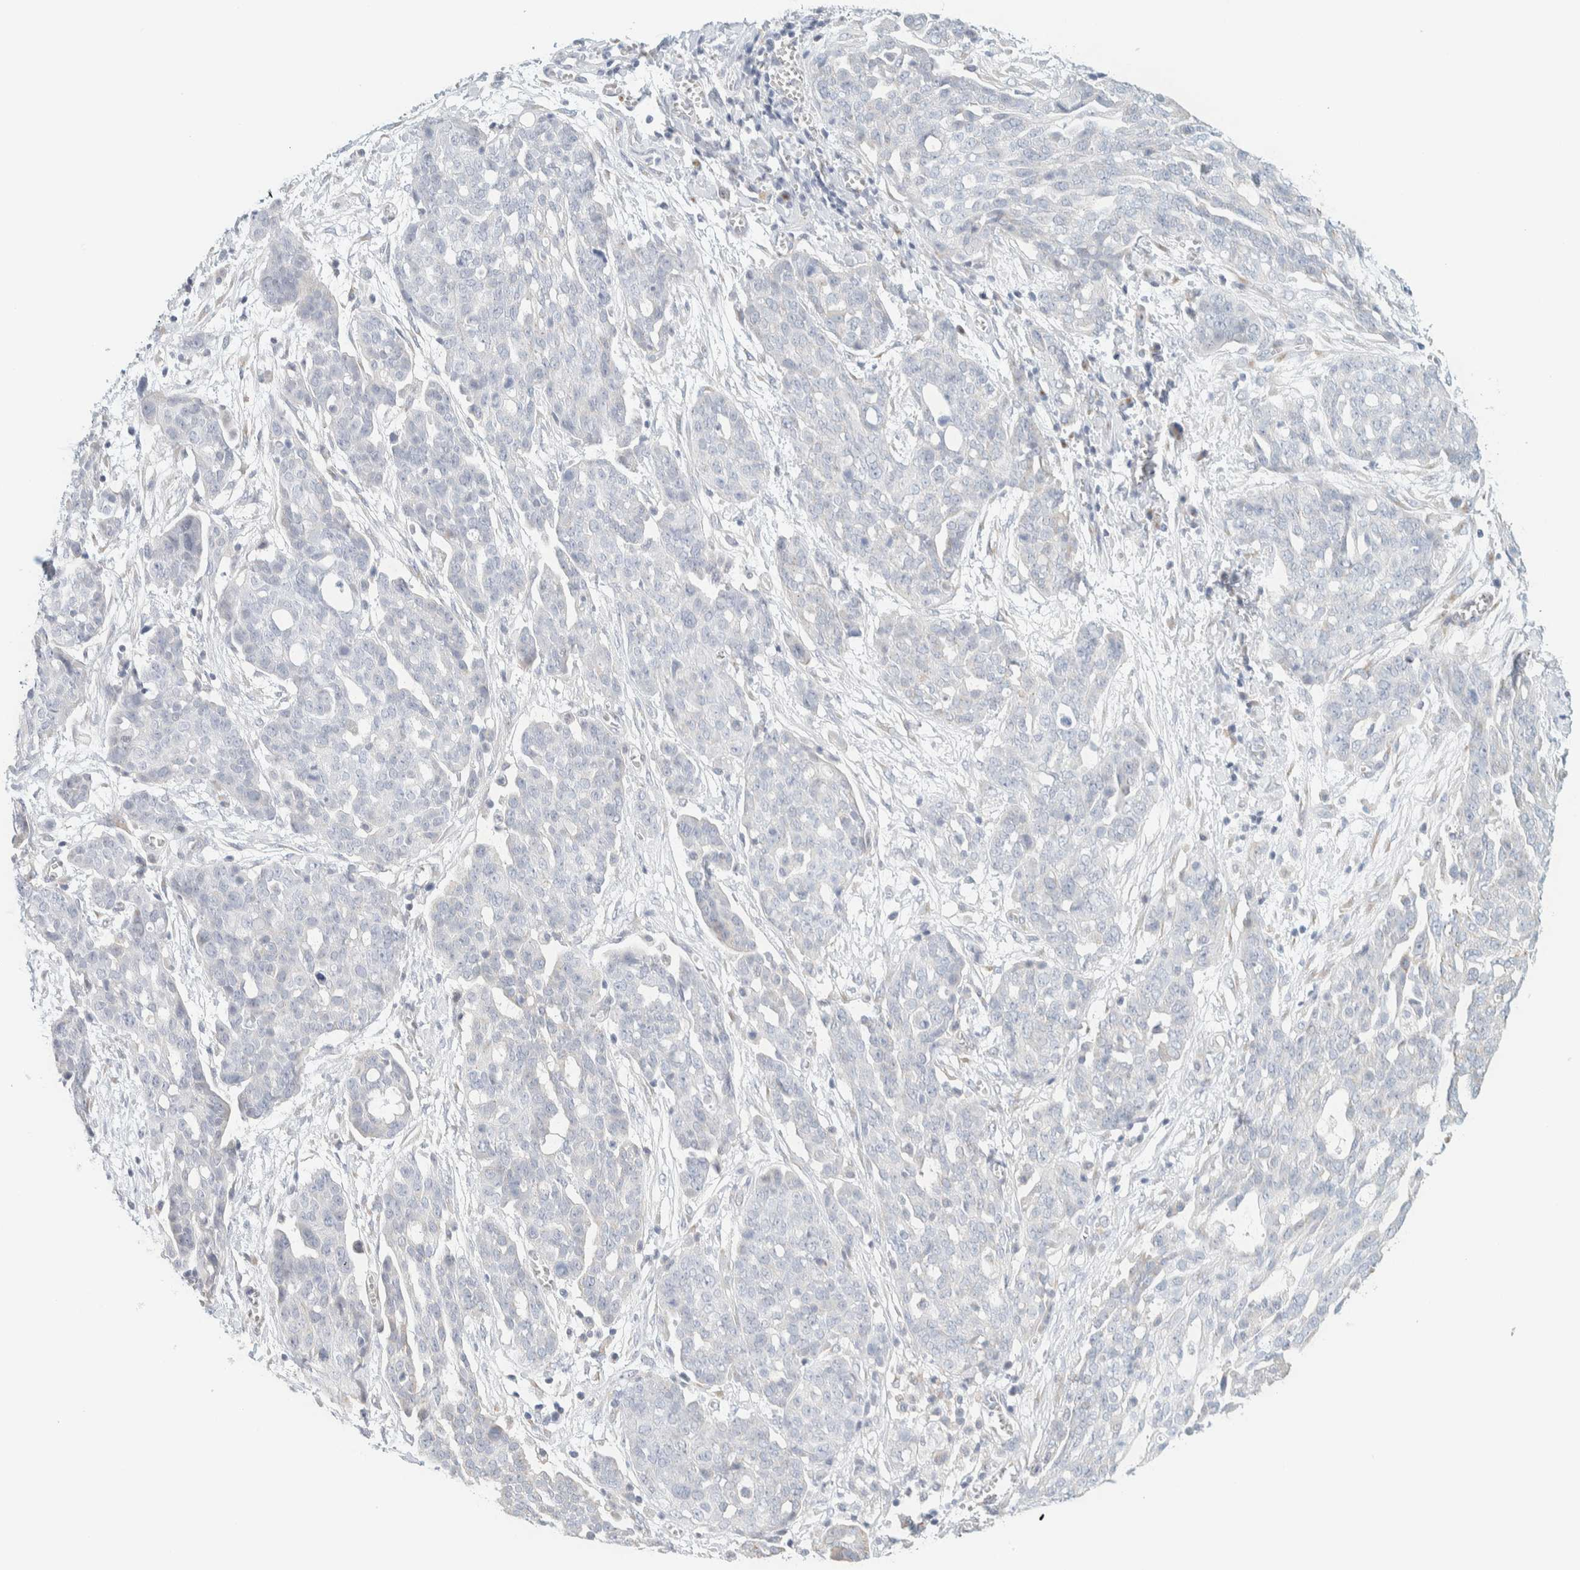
{"staining": {"intensity": "negative", "quantity": "none", "location": "none"}, "tissue": "ovarian cancer", "cell_type": "Tumor cells", "image_type": "cancer", "snomed": [{"axis": "morphology", "description": "Cystadenocarcinoma, serous, NOS"}, {"axis": "topography", "description": "Soft tissue"}, {"axis": "topography", "description": "Ovary"}], "caption": "Immunohistochemistry (IHC) photomicrograph of neoplastic tissue: ovarian cancer (serous cystadenocarcinoma) stained with DAB (3,3'-diaminobenzidine) demonstrates no significant protein staining in tumor cells.", "gene": "SPNS3", "patient": {"sex": "female", "age": 57}}